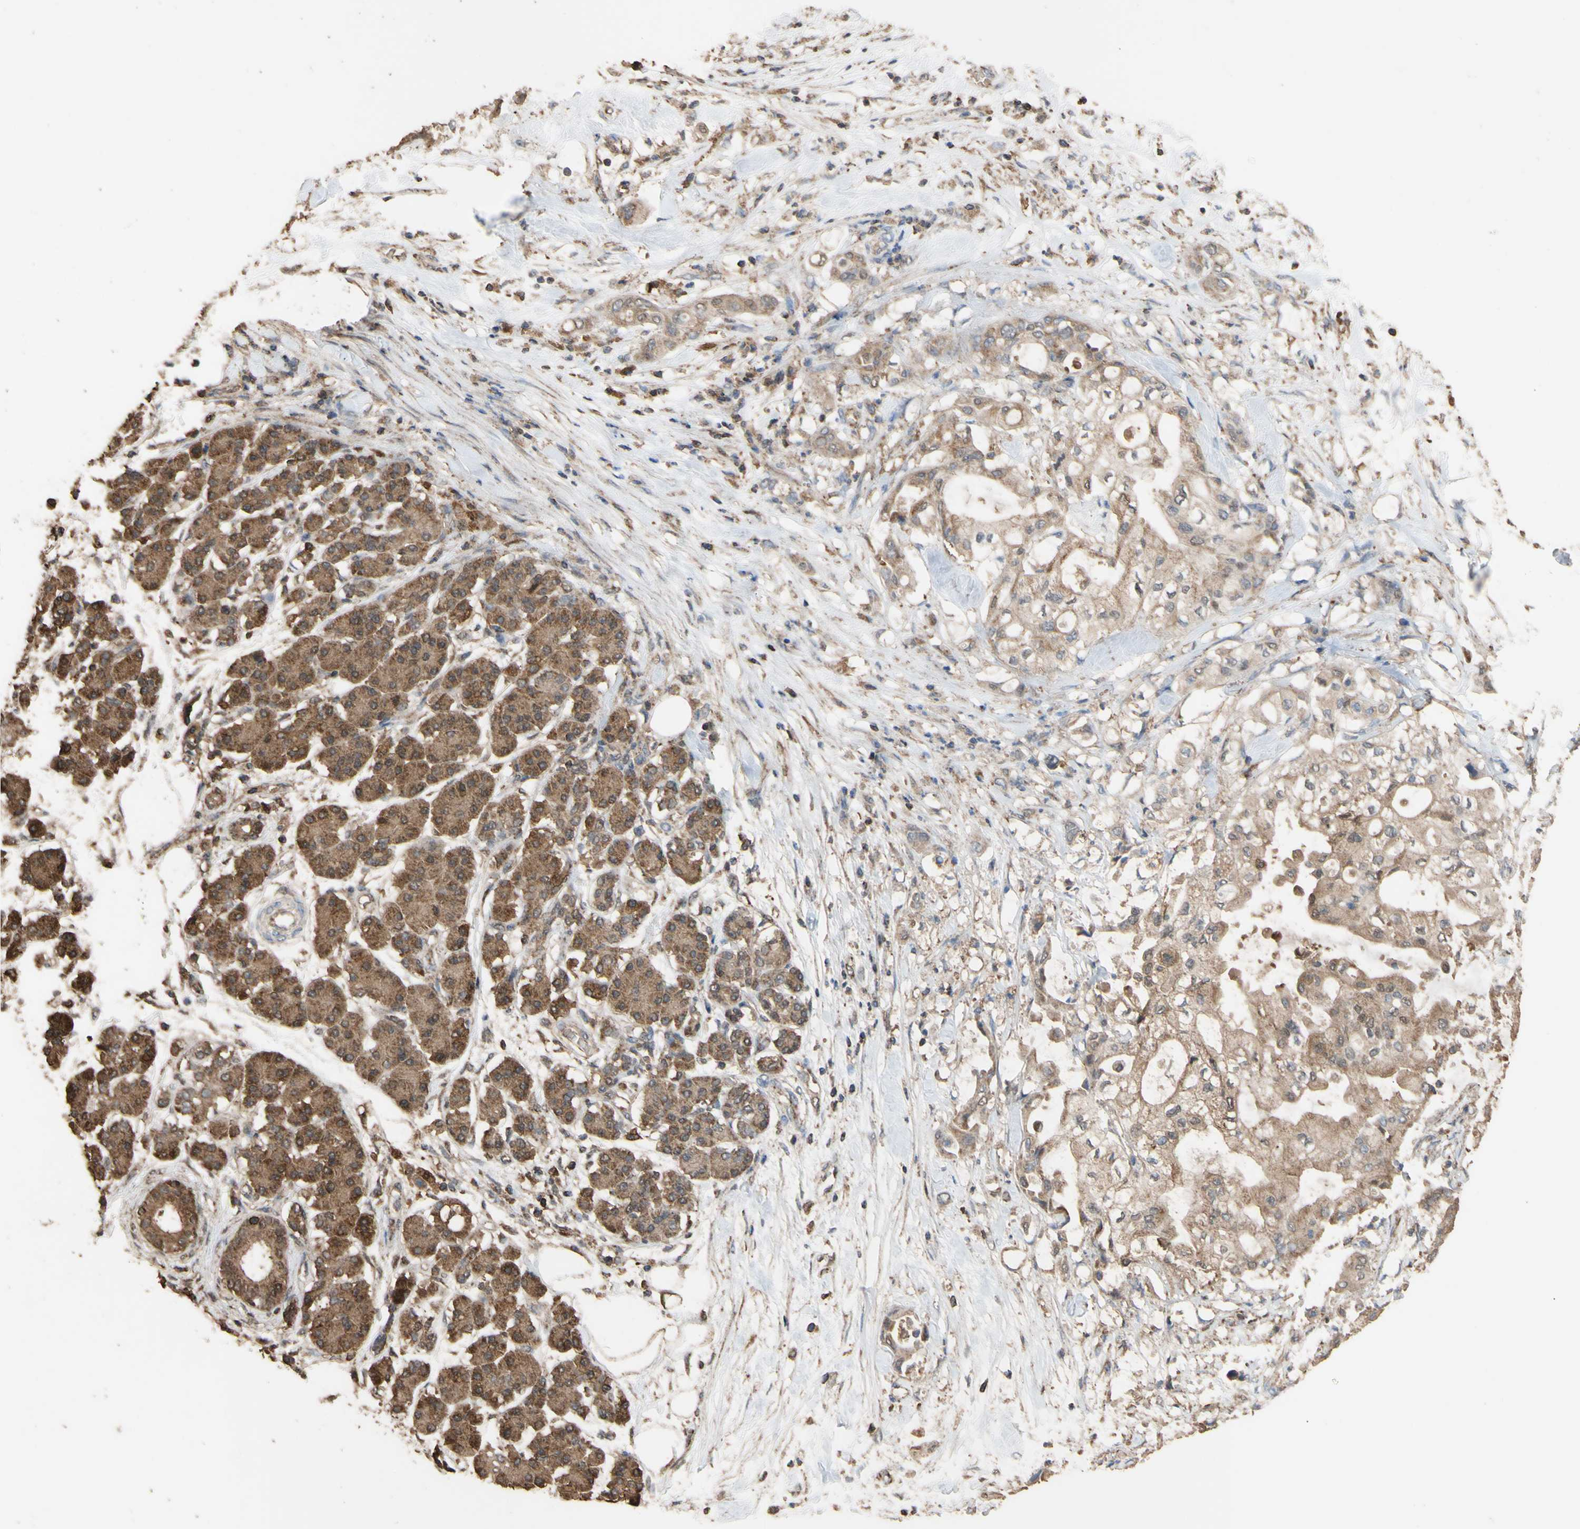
{"staining": {"intensity": "weak", "quantity": ">75%", "location": "cytoplasmic/membranous"}, "tissue": "pancreatic cancer", "cell_type": "Tumor cells", "image_type": "cancer", "snomed": [{"axis": "morphology", "description": "Adenocarcinoma, NOS"}, {"axis": "morphology", "description": "Adenocarcinoma, metastatic, NOS"}, {"axis": "topography", "description": "Lymph node"}, {"axis": "topography", "description": "Pancreas"}, {"axis": "topography", "description": "Duodenum"}], "caption": "High-magnification brightfield microscopy of pancreatic cancer stained with DAB (brown) and counterstained with hematoxylin (blue). tumor cells exhibit weak cytoplasmic/membranous staining is present in about>75% of cells.", "gene": "ALDH9A1", "patient": {"sex": "female", "age": 64}}